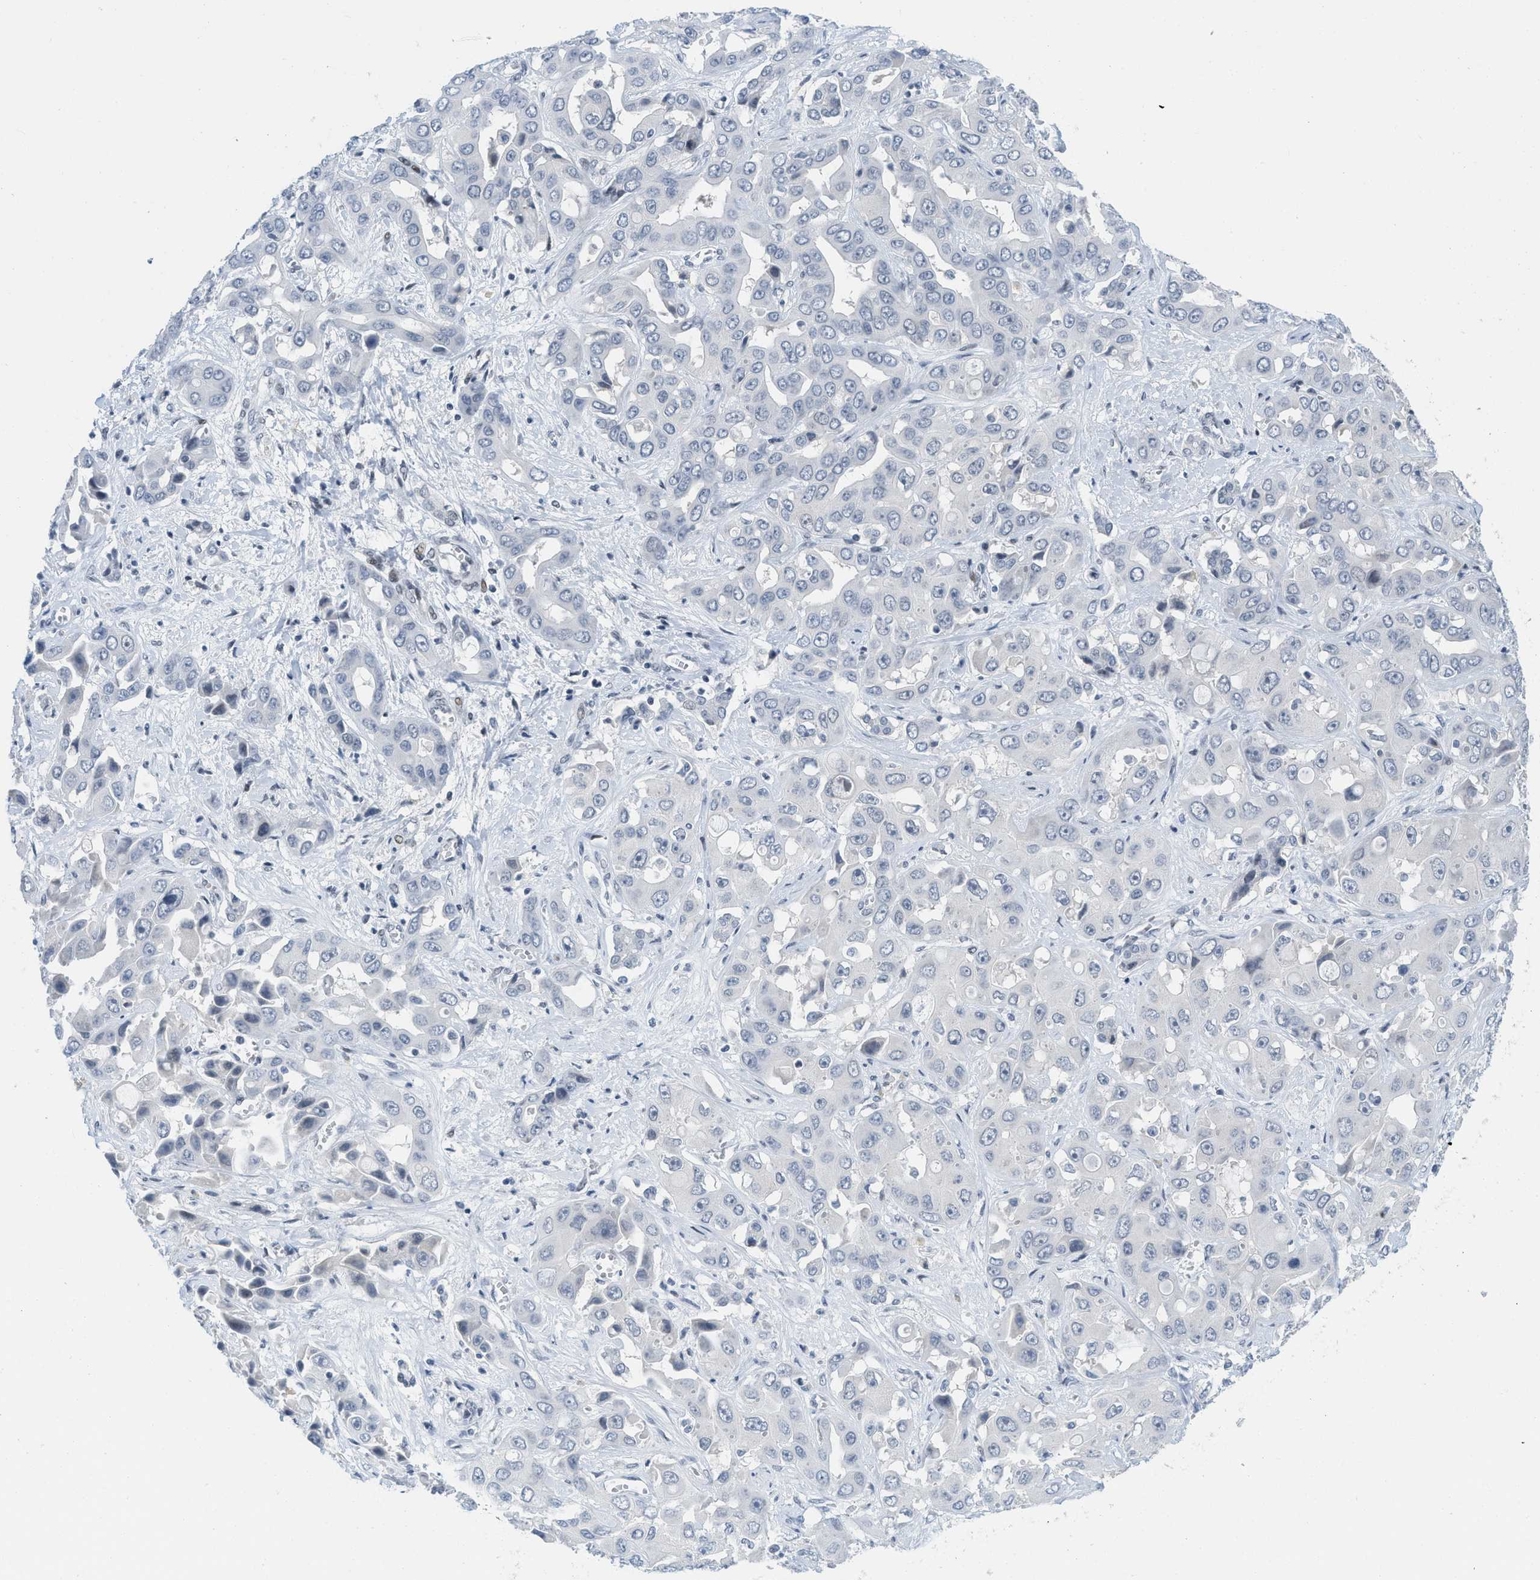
{"staining": {"intensity": "negative", "quantity": "none", "location": "none"}, "tissue": "liver cancer", "cell_type": "Tumor cells", "image_type": "cancer", "snomed": [{"axis": "morphology", "description": "Cholangiocarcinoma"}, {"axis": "topography", "description": "Liver"}], "caption": "Immunohistochemical staining of human liver cholangiocarcinoma demonstrates no significant staining in tumor cells.", "gene": "PBX1", "patient": {"sex": "female", "age": 52}}